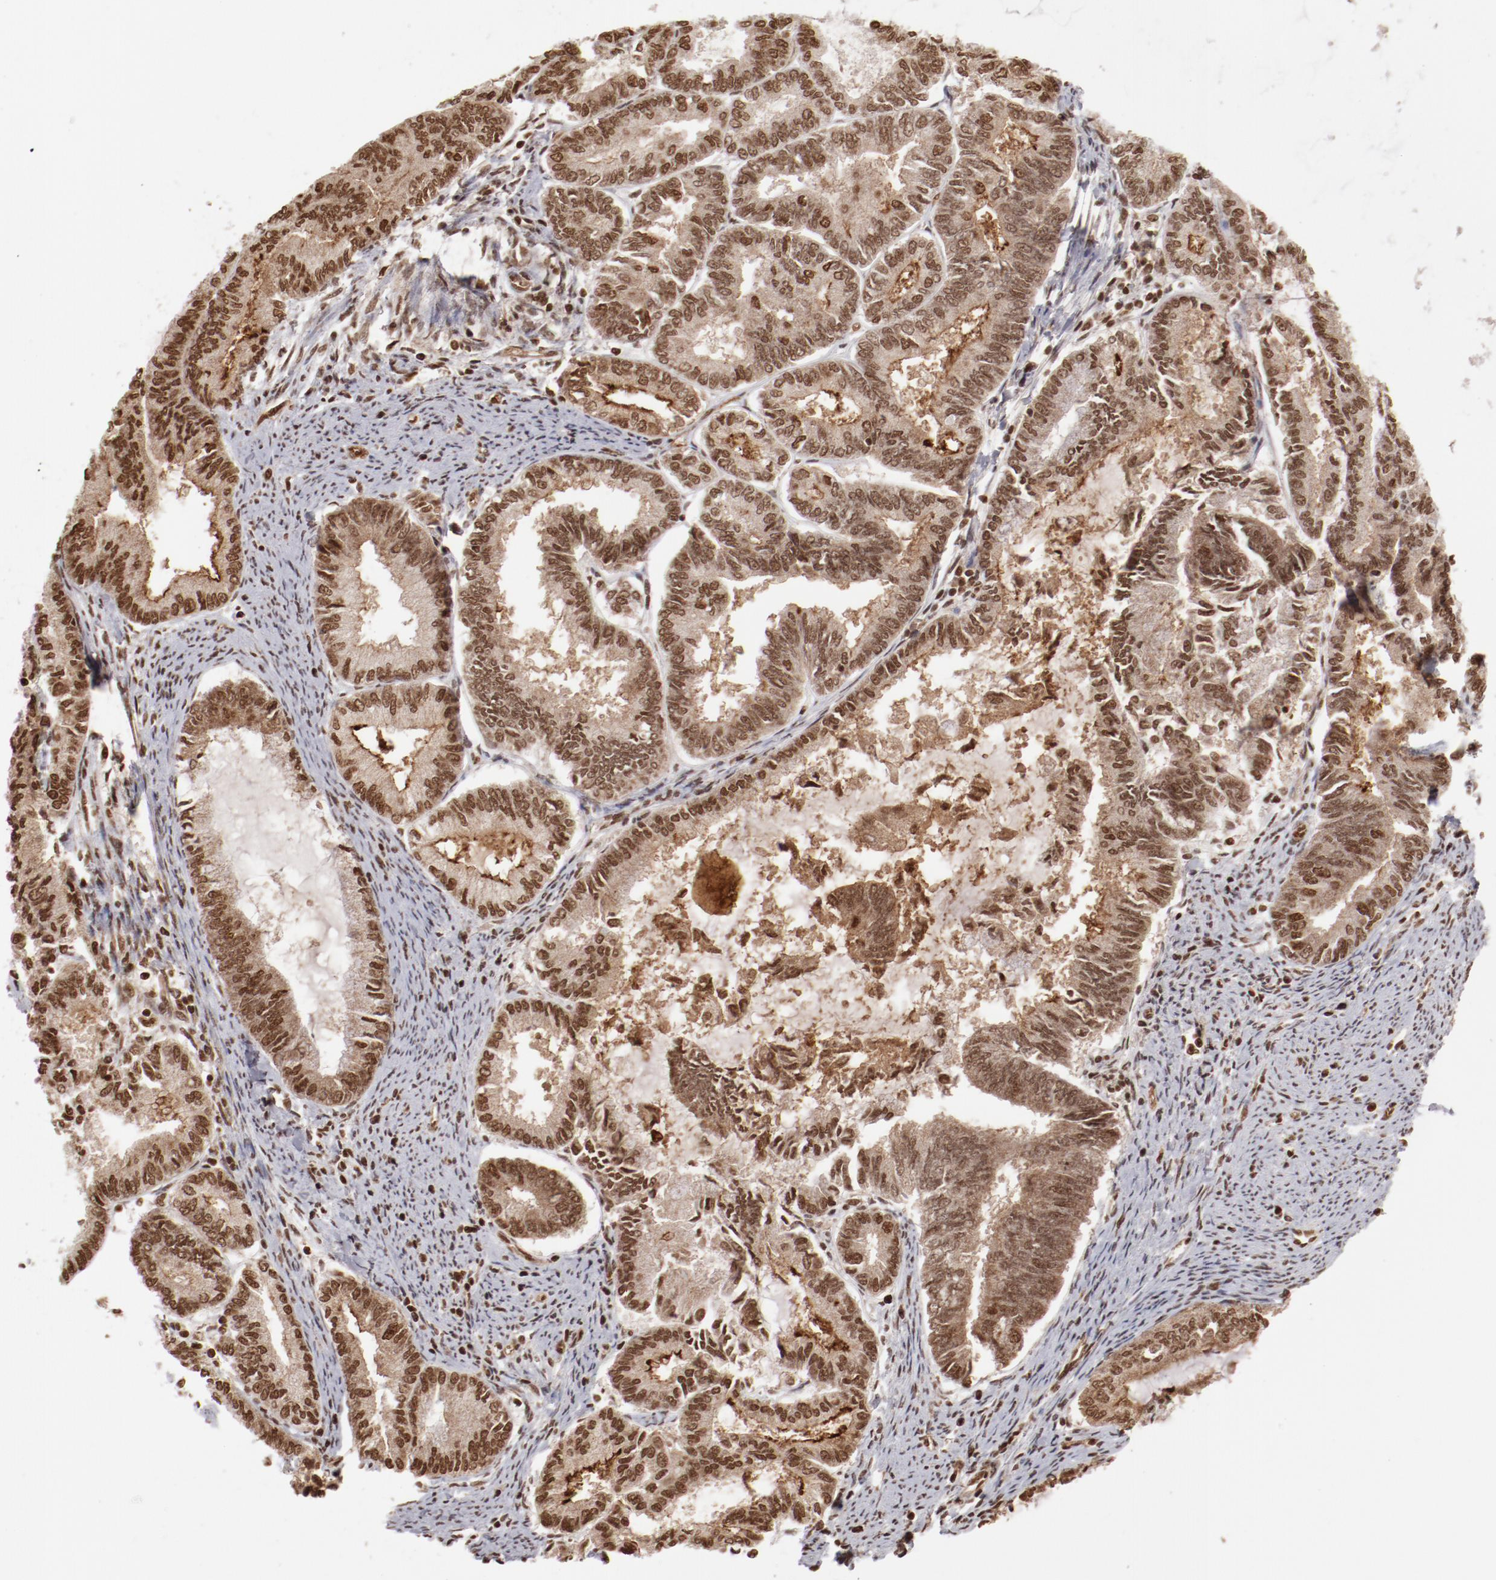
{"staining": {"intensity": "moderate", "quantity": ">75%", "location": "nuclear"}, "tissue": "endometrial cancer", "cell_type": "Tumor cells", "image_type": "cancer", "snomed": [{"axis": "morphology", "description": "Adenocarcinoma, NOS"}, {"axis": "topography", "description": "Endometrium"}], "caption": "Immunohistochemical staining of endometrial adenocarcinoma displays moderate nuclear protein staining in approximately >75% of tumor cells.", "gene": "ABL2", "patient": {"sex": "female", "age": 86}}